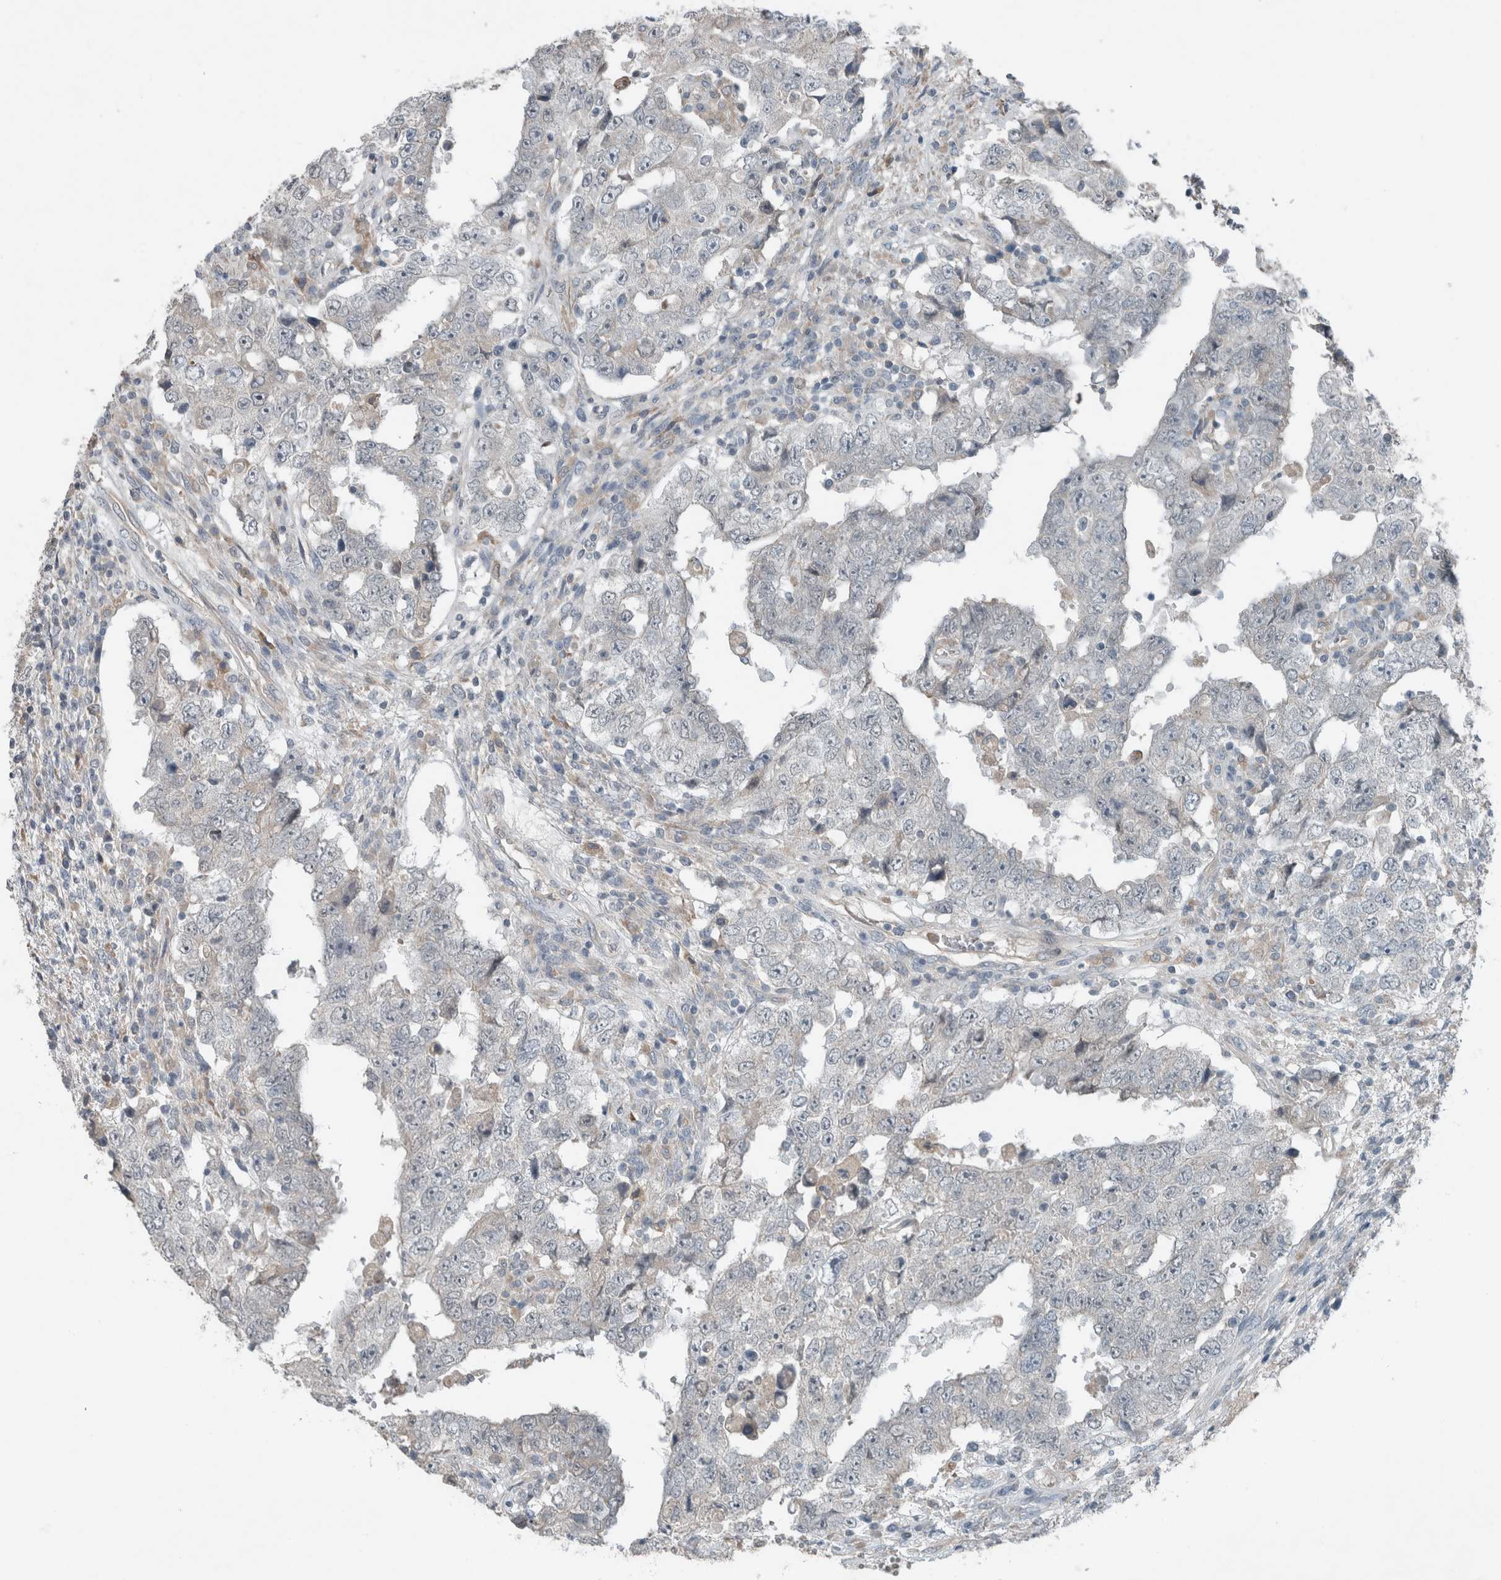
{"staining": {"intensity": "negative", "quantity": "none", "location": "none"}, "tissue": "testis cancer", "cell_type": "Tumor cells", "image_type": "cancer", "snomed": [{"axis": "morphology", "description": "Carcinoma, Embryonal, NOS"}, {"axis": "topography", "description": "Testis"}], "caption": "Human testis cancer stained for a protein using immunohistochemistry (IHC) shows no staining in tumor cells.", "gene": "JADE2", "patient": {"sex": "male", "age": 26}}